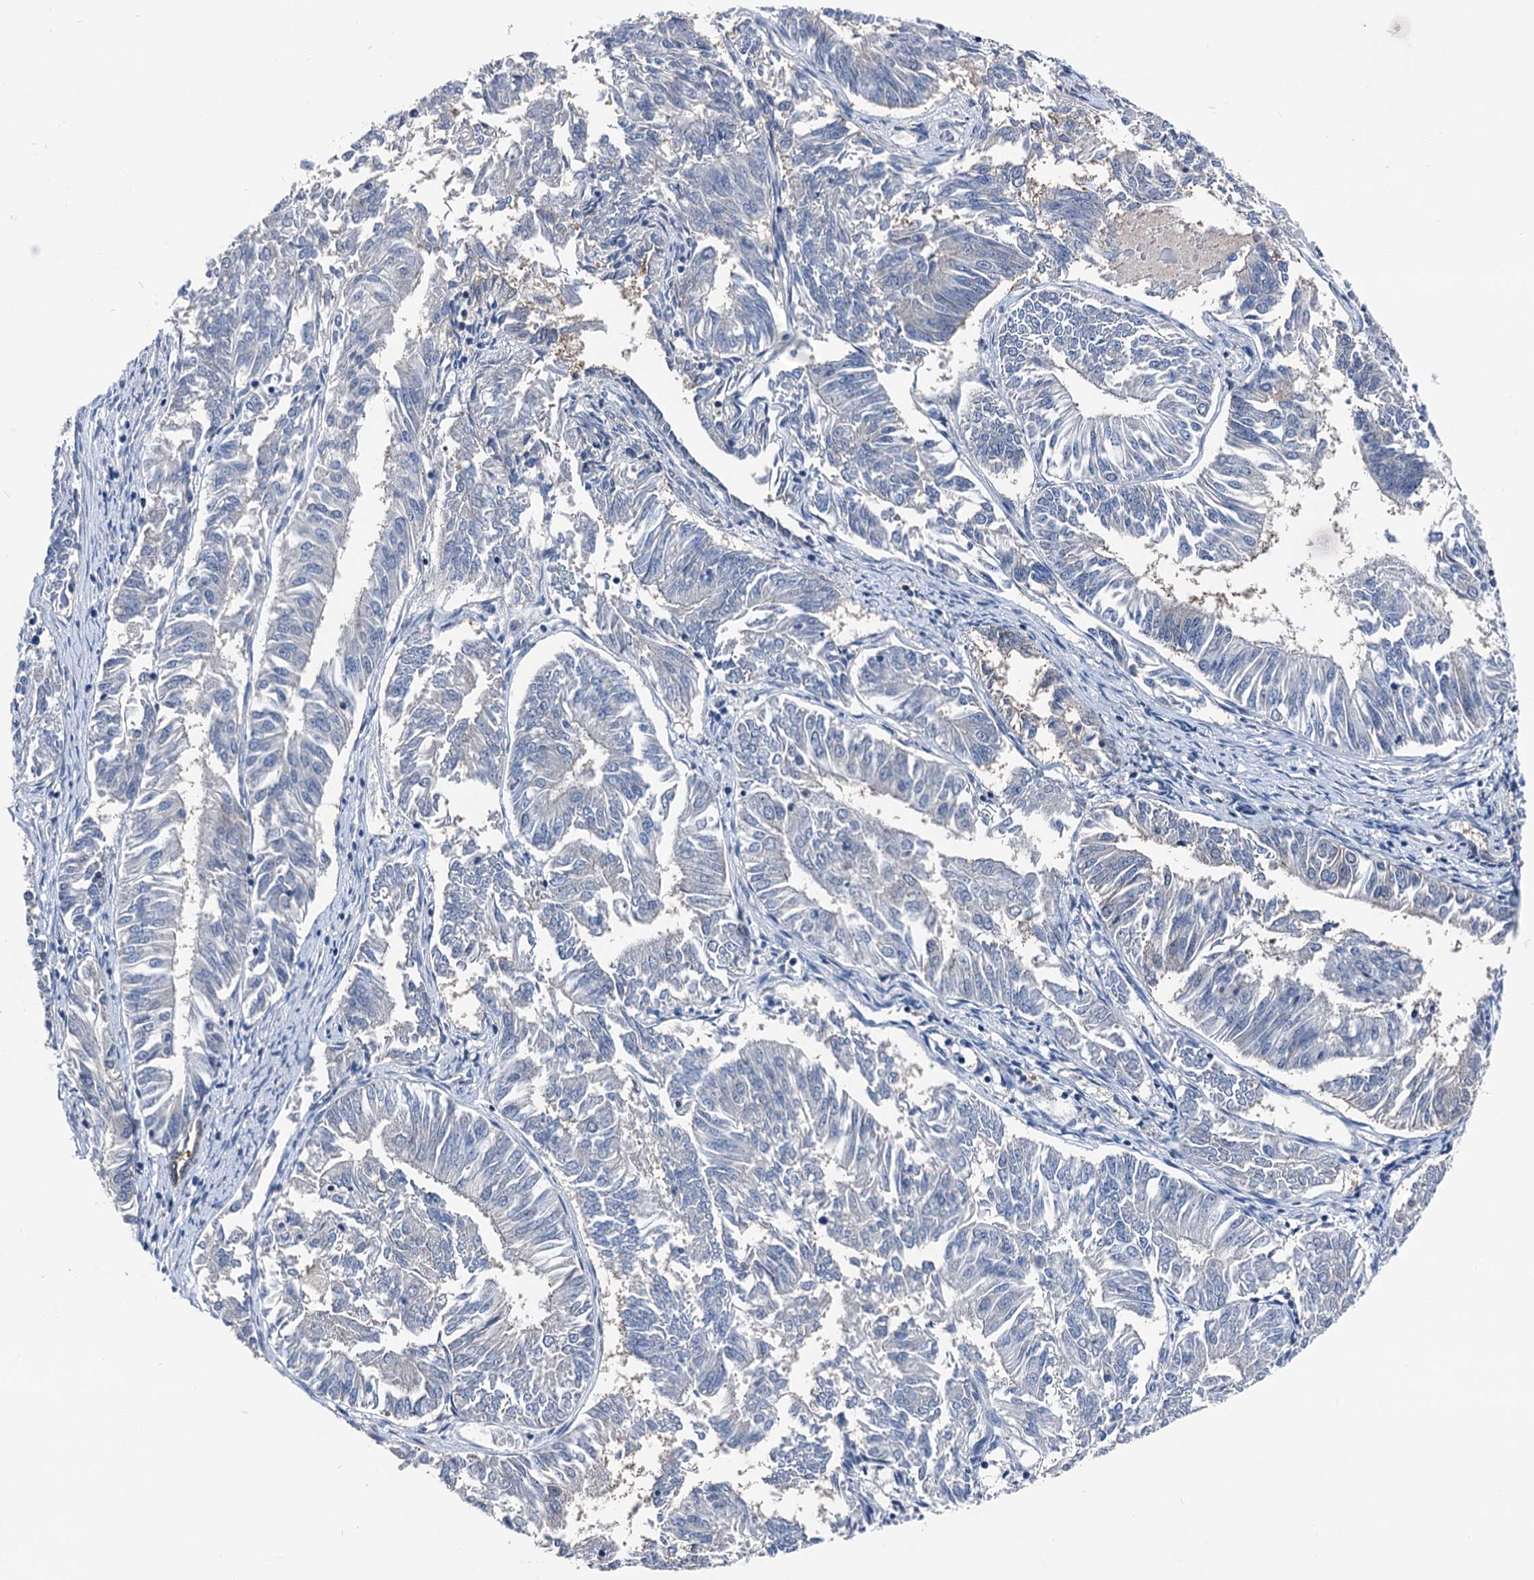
{"staining": {"intensity": "negative", "quantity": "none", "location": "none"}, "tissue": "endometrial cancer", "cell_type": "Tumor cells", "image_type": "cancer", "snomed": [{"axis": "morphology", "description": "Adenocarcinoma, NOS"}, {"axis": "topography", "description": "Endometrium"}], "caption": "DAB immunohistochemical staining of human endometrial cancer reveals no significant positivity in tumor cells.", "gene": "GLO1", "patient": {"sex": "female", "age": 58}}